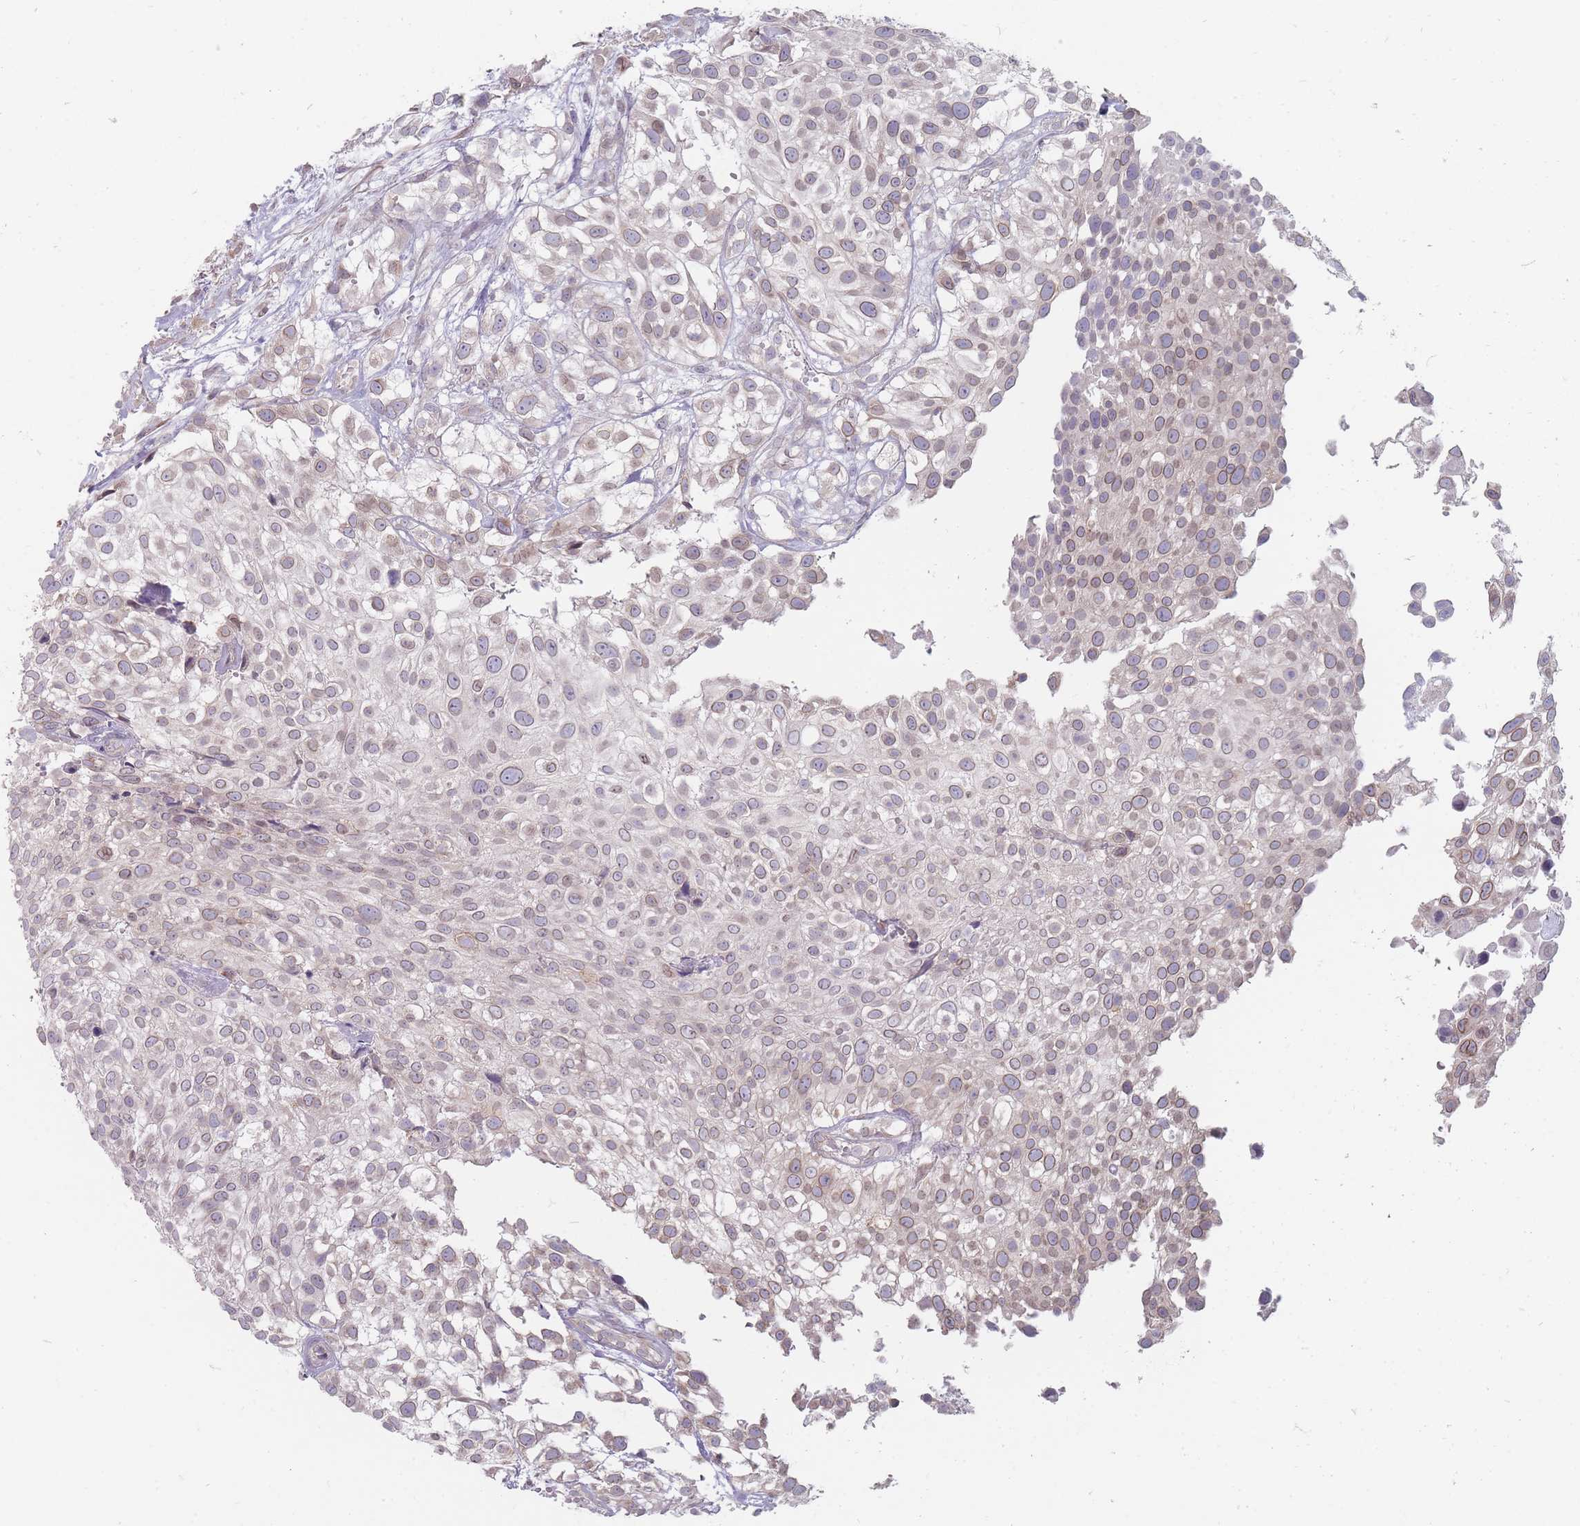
{"staining": {"intensity": "weak", "quantity": ">75%", "location": "cytoplasmic/membranous,nuclear"}, "tissue": "urothelial cancer", "cell_type": "Tumor cells", "image_type": "cancer", "snomed": [{"axis": "morphology", "description": "Urothelial carcinoma, High grade"}, {"axis": "topography", "description": "Urinary bladder"}], "caption": "Immunohistochemical staining of high-grade urothelial carcinoma reveals low levels of weak cytoplasmic/membranous and nuclear staining in about >75% of tumor cells.", "gene": "PCDH12", "patient": {"sex": "male", "age": 56}}